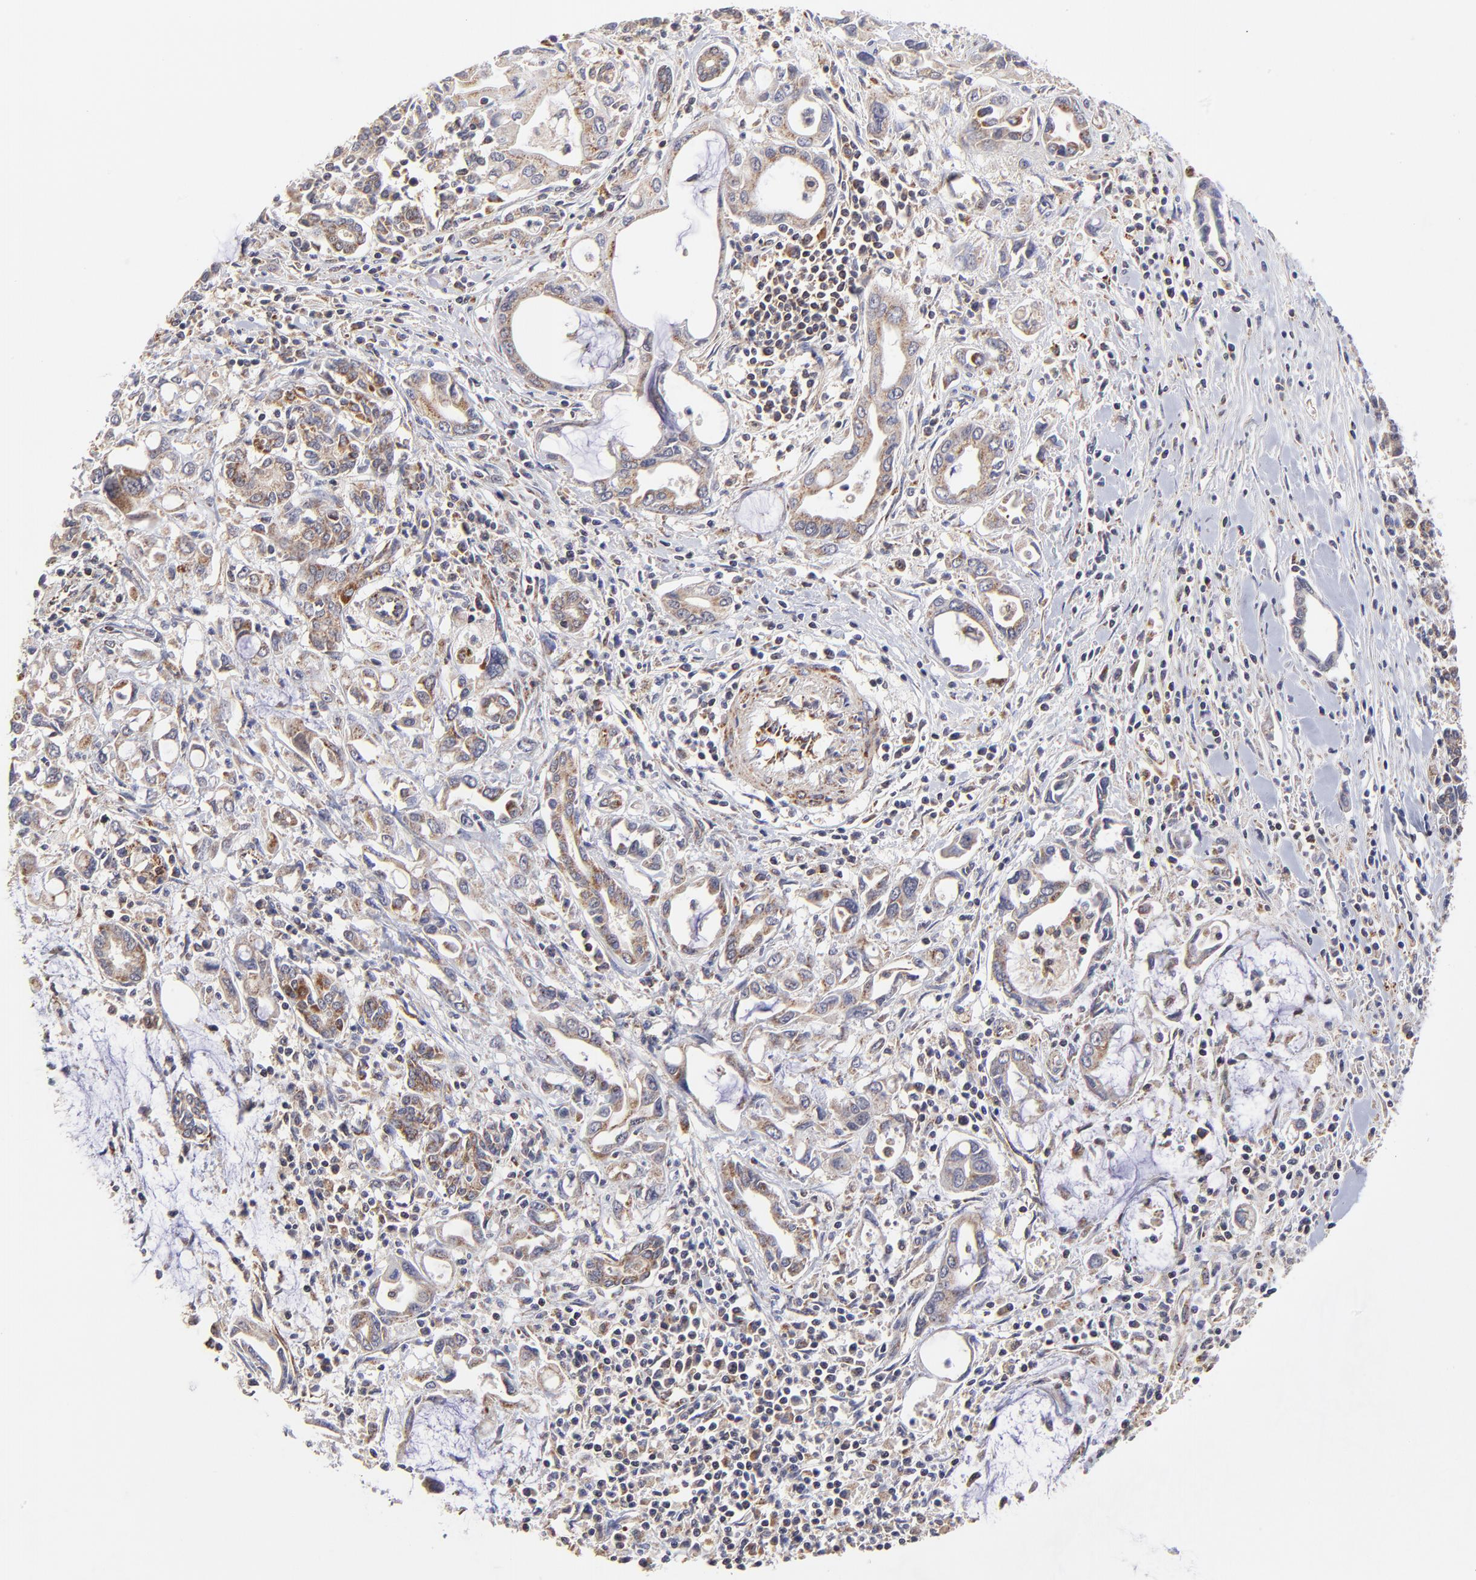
{"staining": {"intensity": "weak", "quantity": "<25%", "location": "cytoplasmic/membranous"}, "tissue": "pancreatic cancer", "cell_type": "Tumor cells", "image_type": "cancer", "snomed": [{"axis": "morphology", "description": "Adenocarcinoma, NOS"}, {"axis": "topography", "description": "Pancreas"}], "caption": "Tumor cells are negative for brown protein staining in pancreatic adenocarcinoma.", "gene": "MAP2K7", "patient": {"sex": "female", "age": 57}}